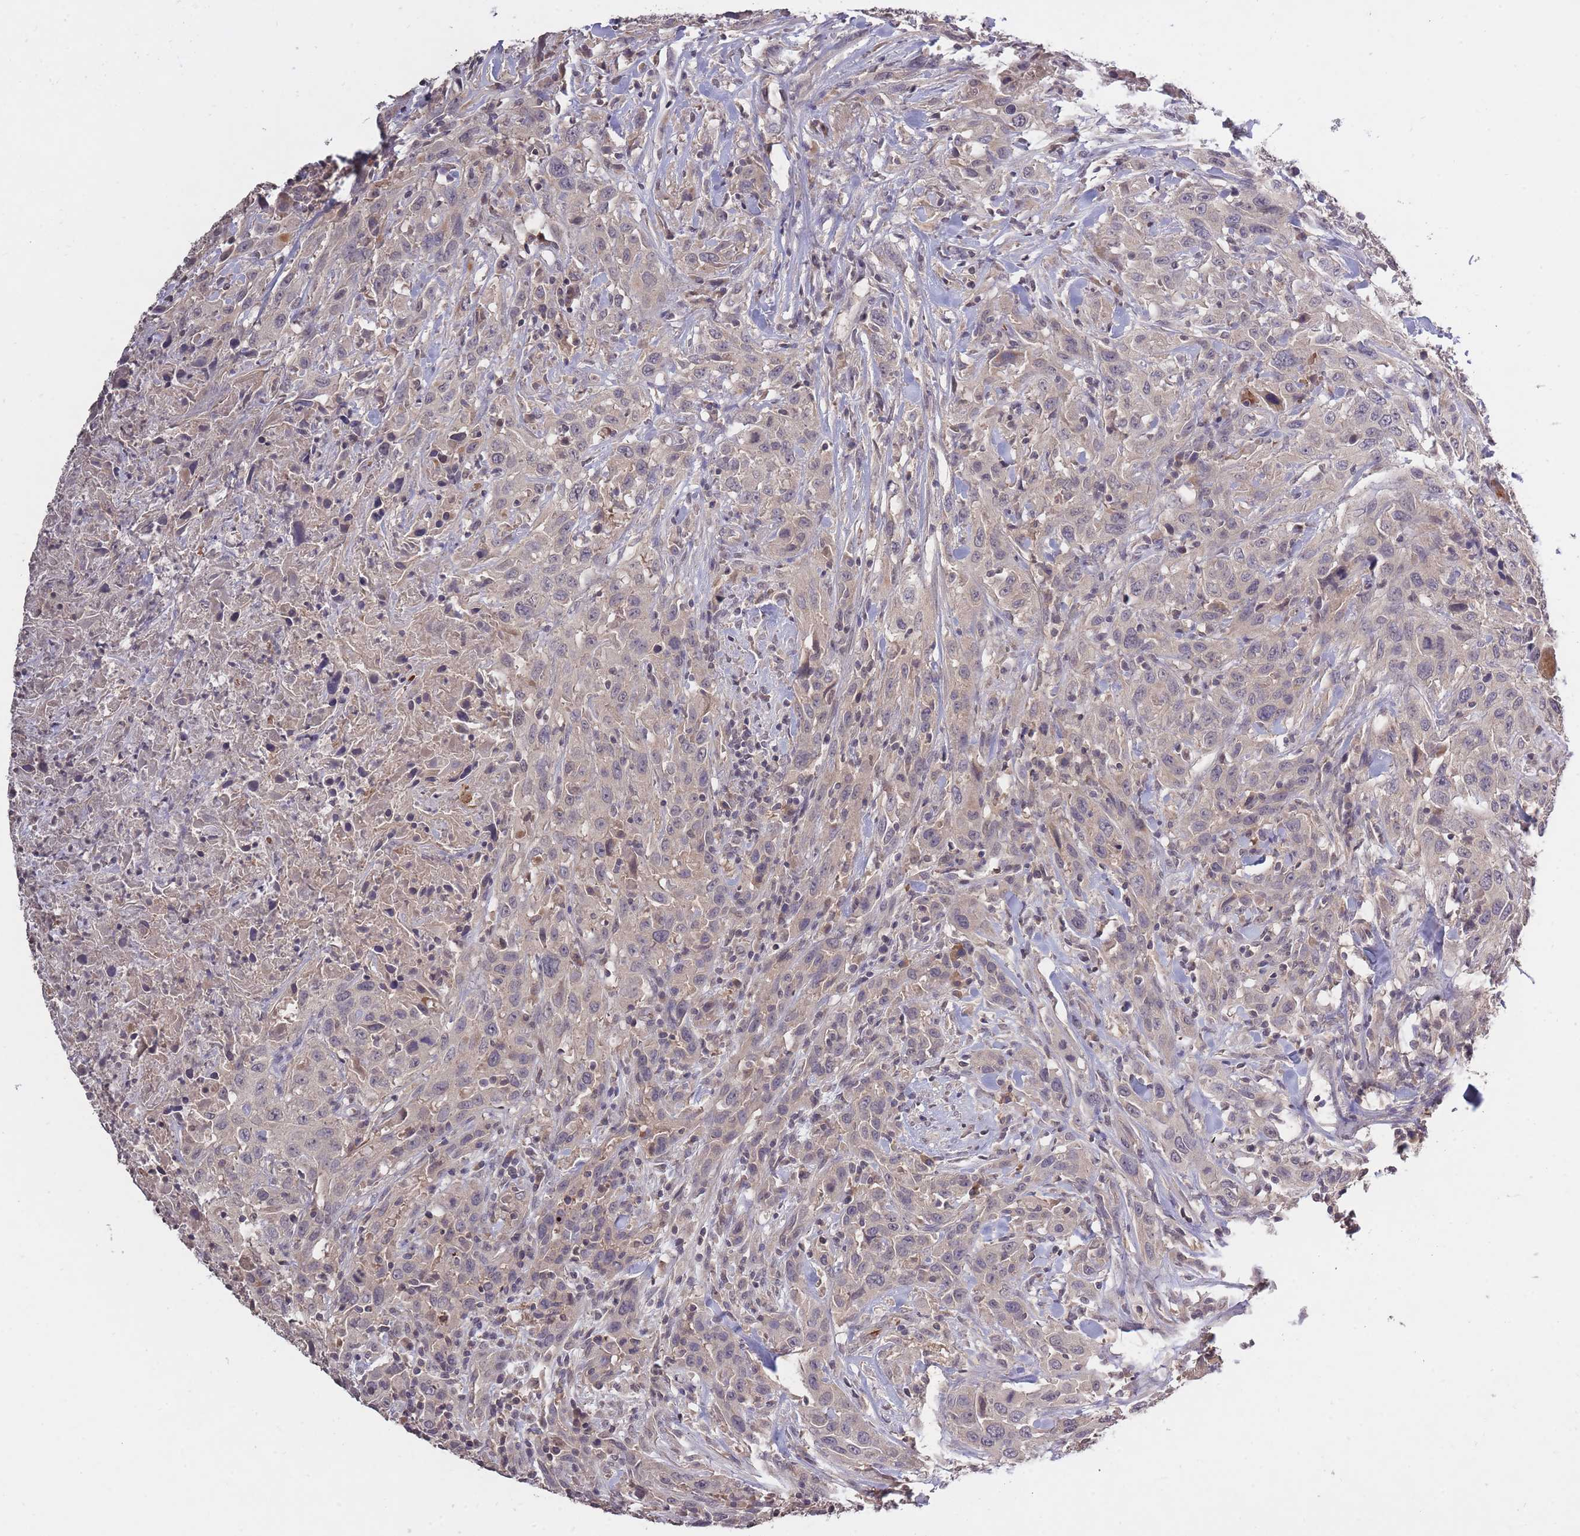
{"staining": {"intensity": "negative", "quantity": "none", "location": "none"}, "tissue": "urothelial cancer", "cell_type": "Tumor cells", "image_type": "cancer", "snomed": [{"axis": "morphology", "description": "Urothelial carcinoma, High grade"}, {"axis": "topography", "description": "Urinary bladder"}], "caption": "Immunohistochemistry (IHC) of human urothelial carcinoma (high-grade) shows no positivity in tumor cells.", "gene": "ADCYAP1R1", "patient": {"sex": "male", "age": 61}}